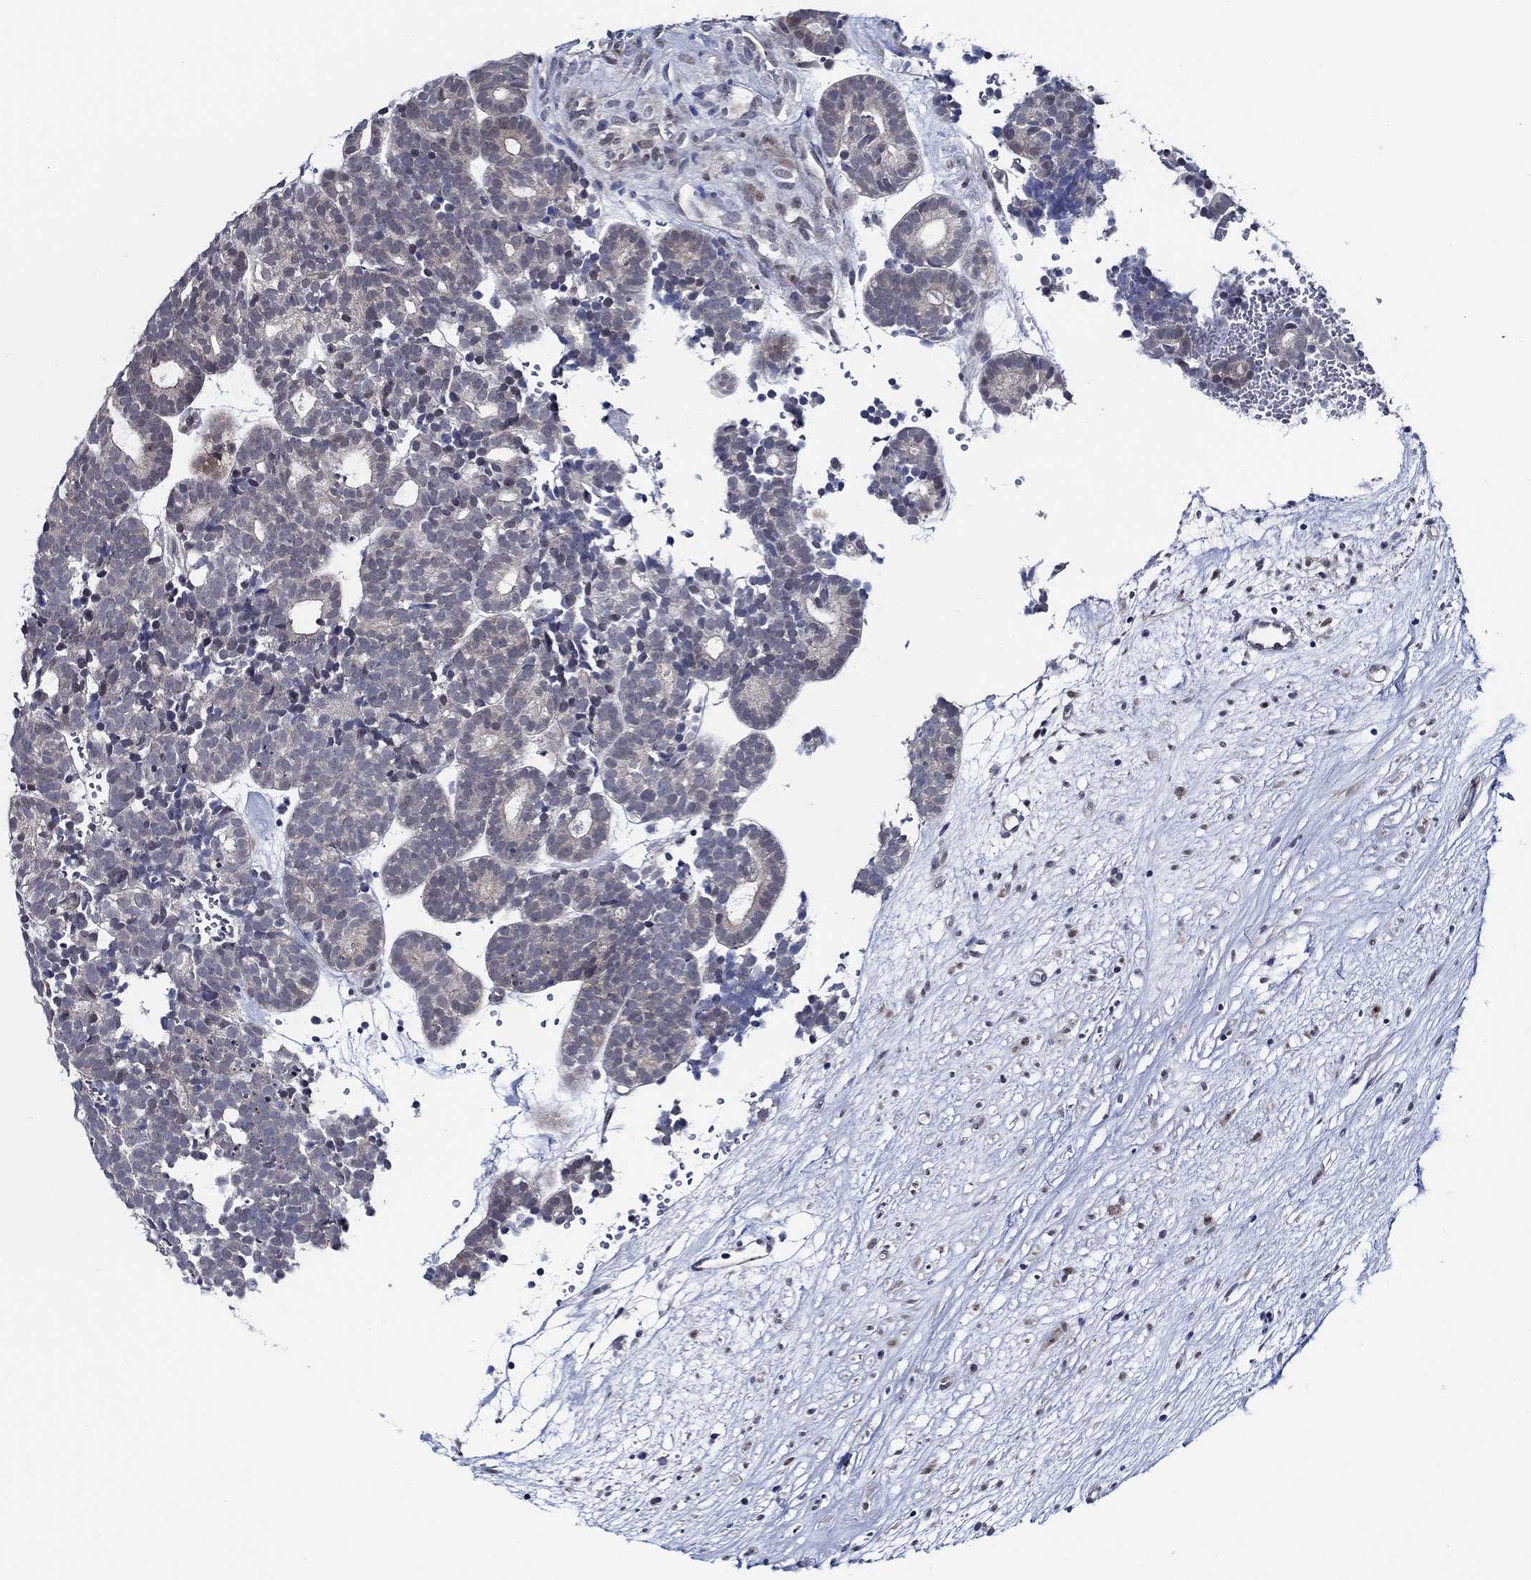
{"staining": {"intensity": "negative", "quantity": "none", "location": "none"}, "tissue": "head and neck cancer", "cell_type": "Tumor cells", "image_type": "cancer", "snomed": [{"axis": "morphology", "description": "Adenocarcinoma, NOS"}, {"axis": "topography", "description": "Head-Neck"}], "caption": "Tumor cells show no significant protein expression in head and neck cancer (adenocarcinoma).", "gene": "C8orf48", "patient": {"sex": "female", "age": 81}}